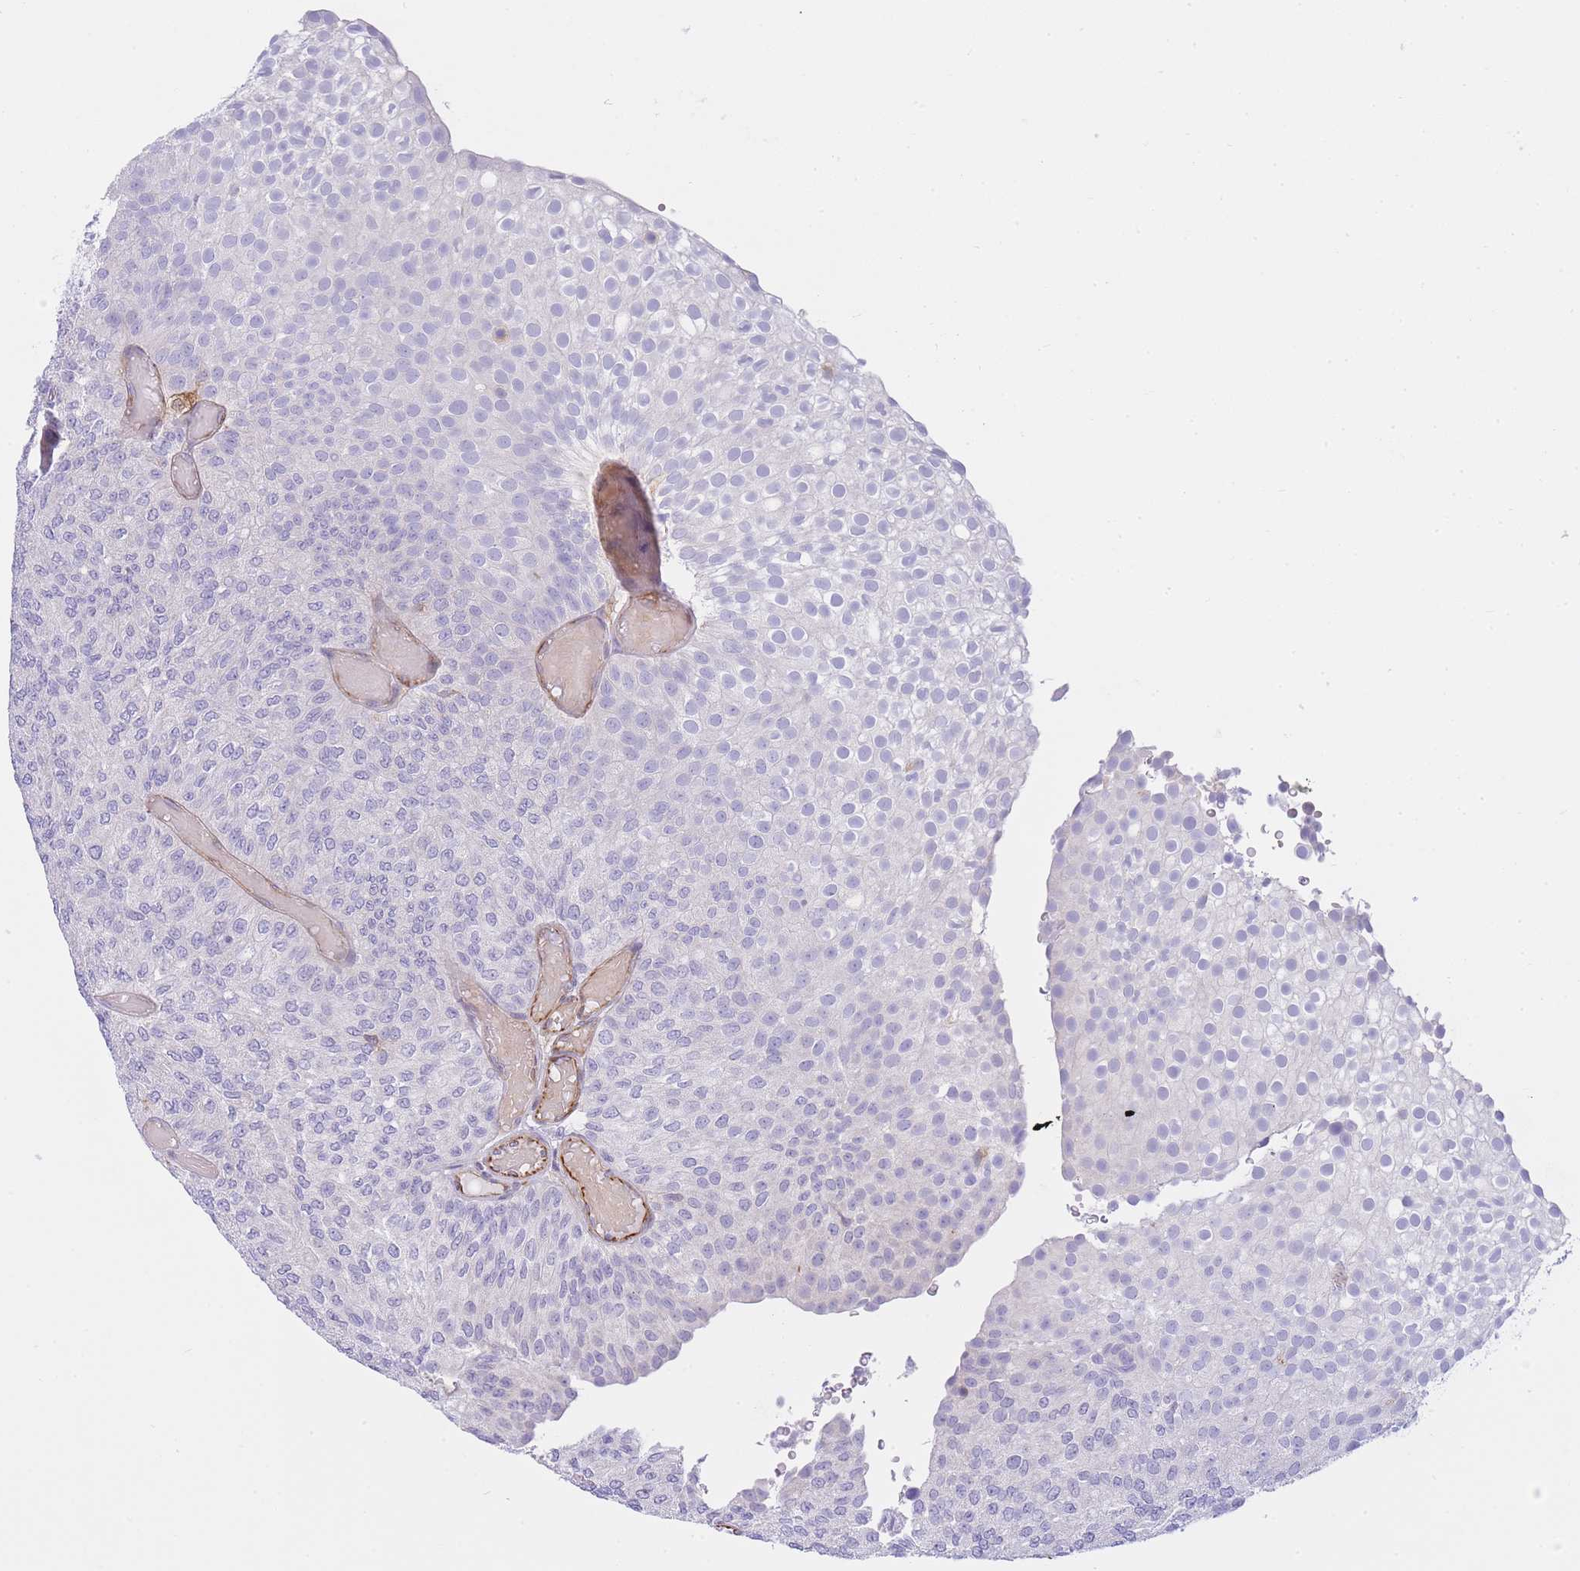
{"staining": {"intensity": "negative", "quantity": "none", "location": "none"}, "tissue": "urothelial cancer", "cell_type": "Tumor cells", "image_type": "cancer", "snomed": [{"axis": "morphology", "description": "Urothelial carcinoma, Low grade"}, {"axis": "topography", "description": "Urinary bladder"}], "caption": "Tumor cells show no significant protein positivity in urothelial cancer.", "gene": "ECPAS", "patient": {"sex": "male", "age": 78}}